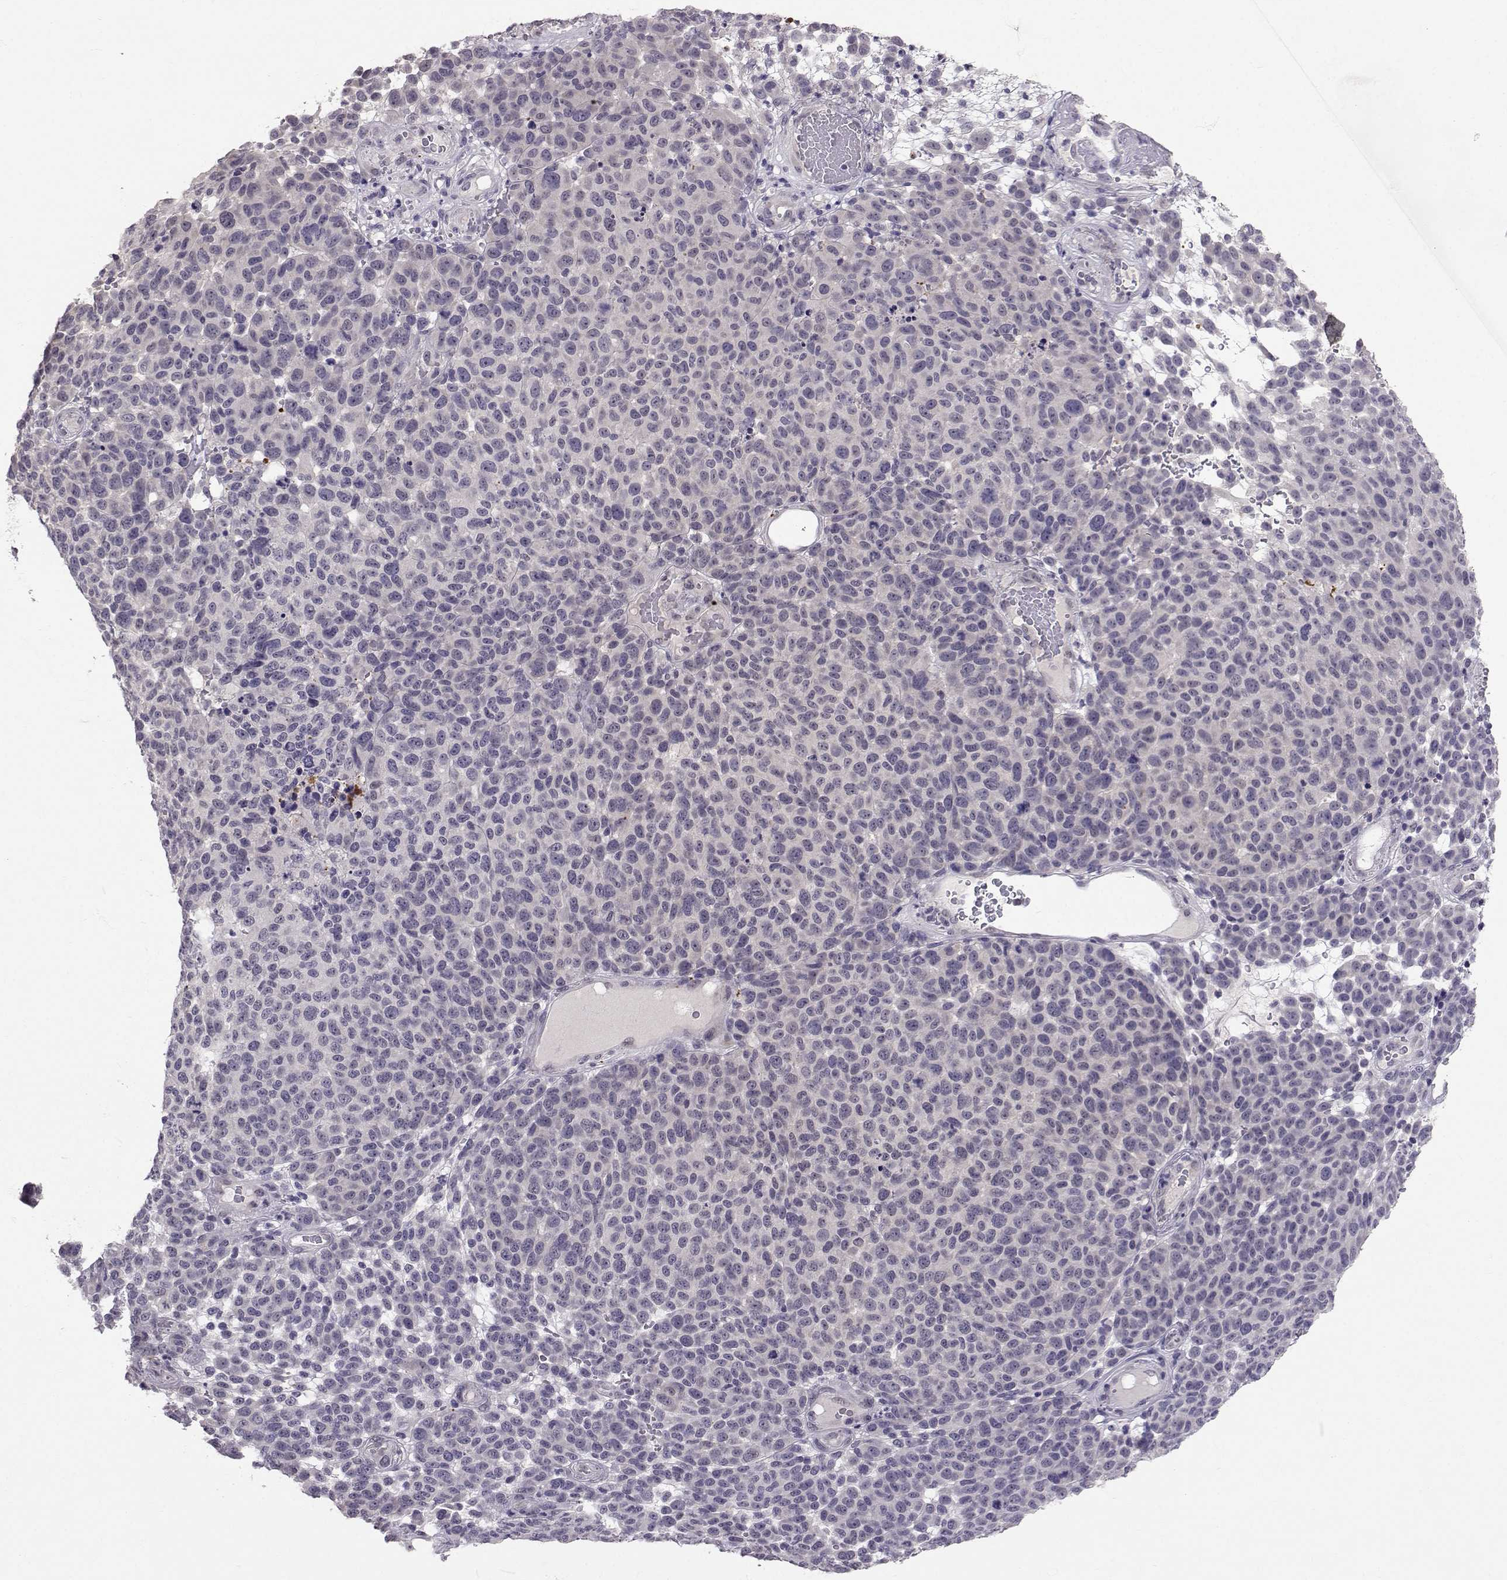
{"staining": {"intensity": "negative", "quantity": "none", "location": "none"}, "tissue": "melanoma", "cell_type": "Tumor cells", "image_type": "cancer", "snomed": [{"axis": "morphology", "description": "Malignant melanoma, NOS"}, {"axis": "topography", "description": "Skin"}], "caption": "DAB immunohistochemical staining of human melanoma reveals no significant staining in tumor cells.", "gene": "SLC6A3", "patient": {"sex": "male", "age": 59}}